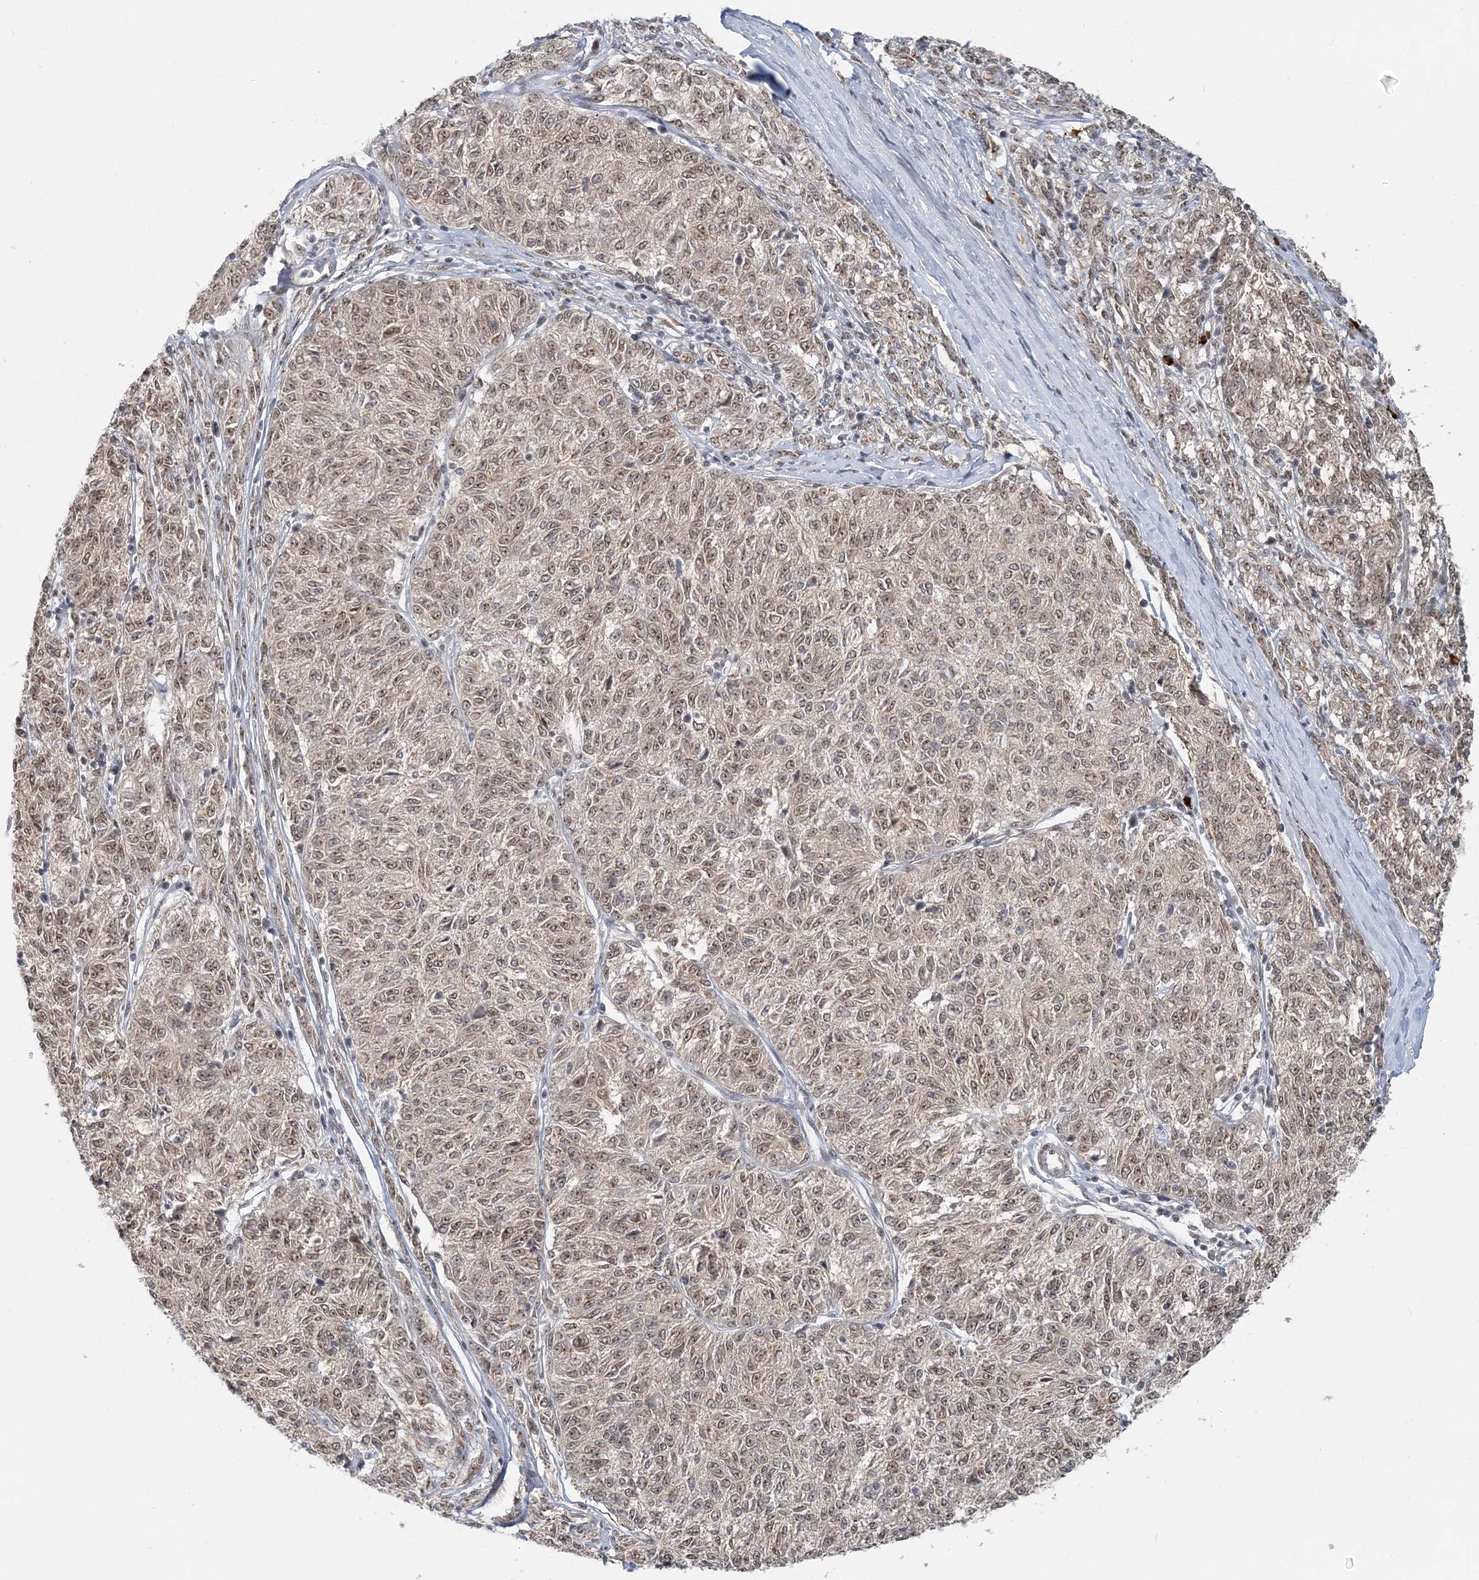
{"staining": {"intensity": "moderate", "quantity": ">75%", "location": "nuclear"}, "tissue": "melanoma", "cell_type": "Tumor cells", "image_type": "cancer", "snomed": [{"axis": "morphology", "description": "Malignant melanoma, NOS"}, {"axis": "topography", "description": "Skin"}], "caption": "Immunohistochemical staining of human malignant melanoma shows medium levels of moderate nuclear staining in approximately >75% of tumor cells. (Brightfield microscopy of DAB IHC at high magnification).", "gene": "PLRG1", "patient": {"sex": "female", "age": 72}}